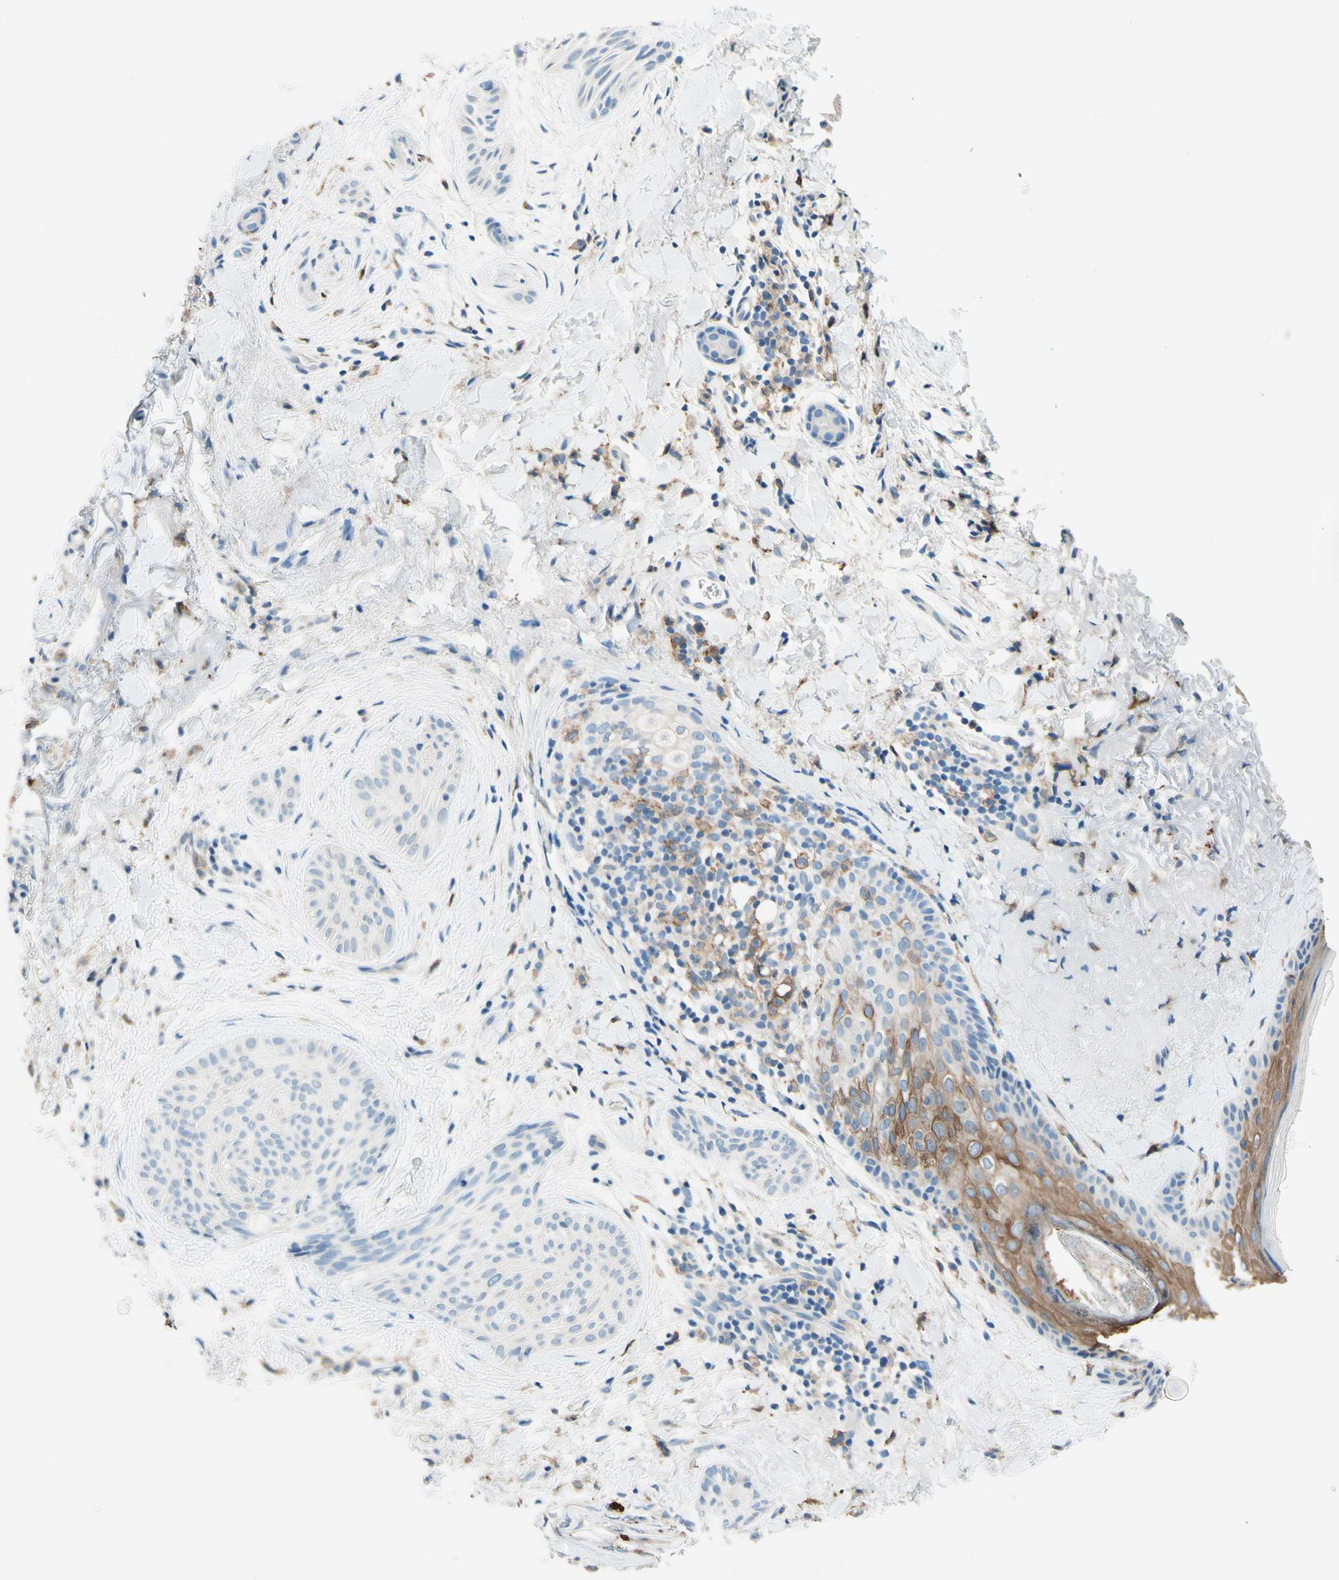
{"staining": {"intensity": "weak", "quantity": "<25%", "location": "cytoplasmic/membranous"}, "tissue": "skin cancer", "cell_type": "Tumor cells", "image_type": "cancer", "snomed": [{"axis": "morphology", "description": "Normal tissue, NOS"}, {"axis": "morphology", "description": "Basal cell carcinoma"}, {"axis": "topography", "description": "Skin"}], "caption": "The immunohistochemistry (IHC) histopathology image has no significant positivity in tumor cells of basal cell carcinoma (skin) tissue. Nuclei are stained in blue.", "gene": "SIGLEC9", "patient": {"sex": "female", "age": 71}}